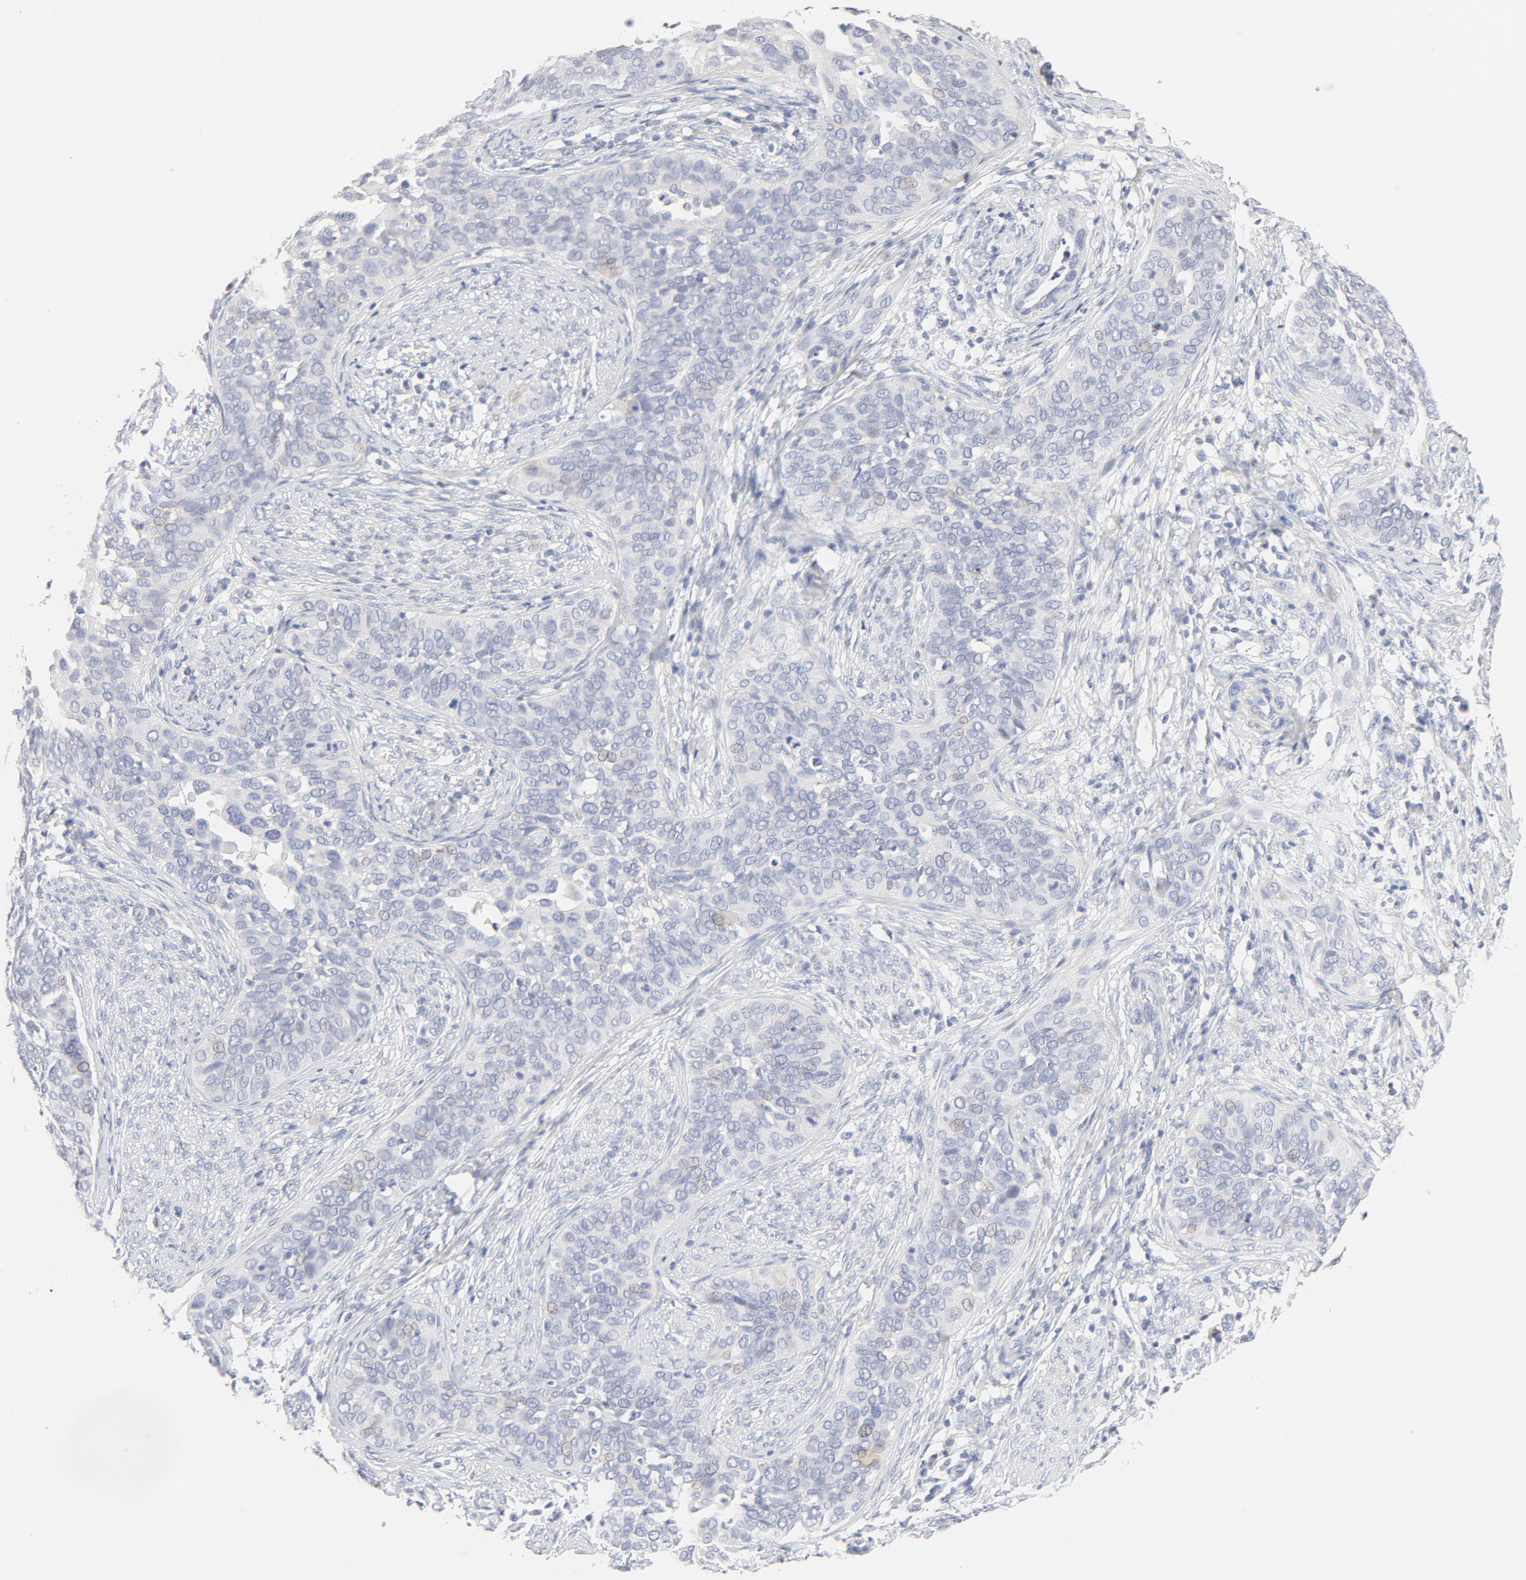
{"staining": {"intensity": "negative", "quantity": "none", "location": "none"}, "tissue": "cervical cancer", "cell_type": "Tumor cells", "image_type": "cancer", "snomed": [{"axis": "morphology", "description": "Squamous cell carcinoma, NOS"}, {"axis": "topography", "description": "Cervix"}], "caption": "High power microscopy image of an immunohistochemistry (IHC) image of cervical cancer (squamous cell carcinoma), revealing no significant positivity in tumor cells. Brightfield microscopy of IHC stained with DAB (3,3'-diaminobenzidine) (brown) and hematoxylin (blue), captured at high magnification.", "gene": "FCGBP", "patient": {"sex": "female", "age": 31}}